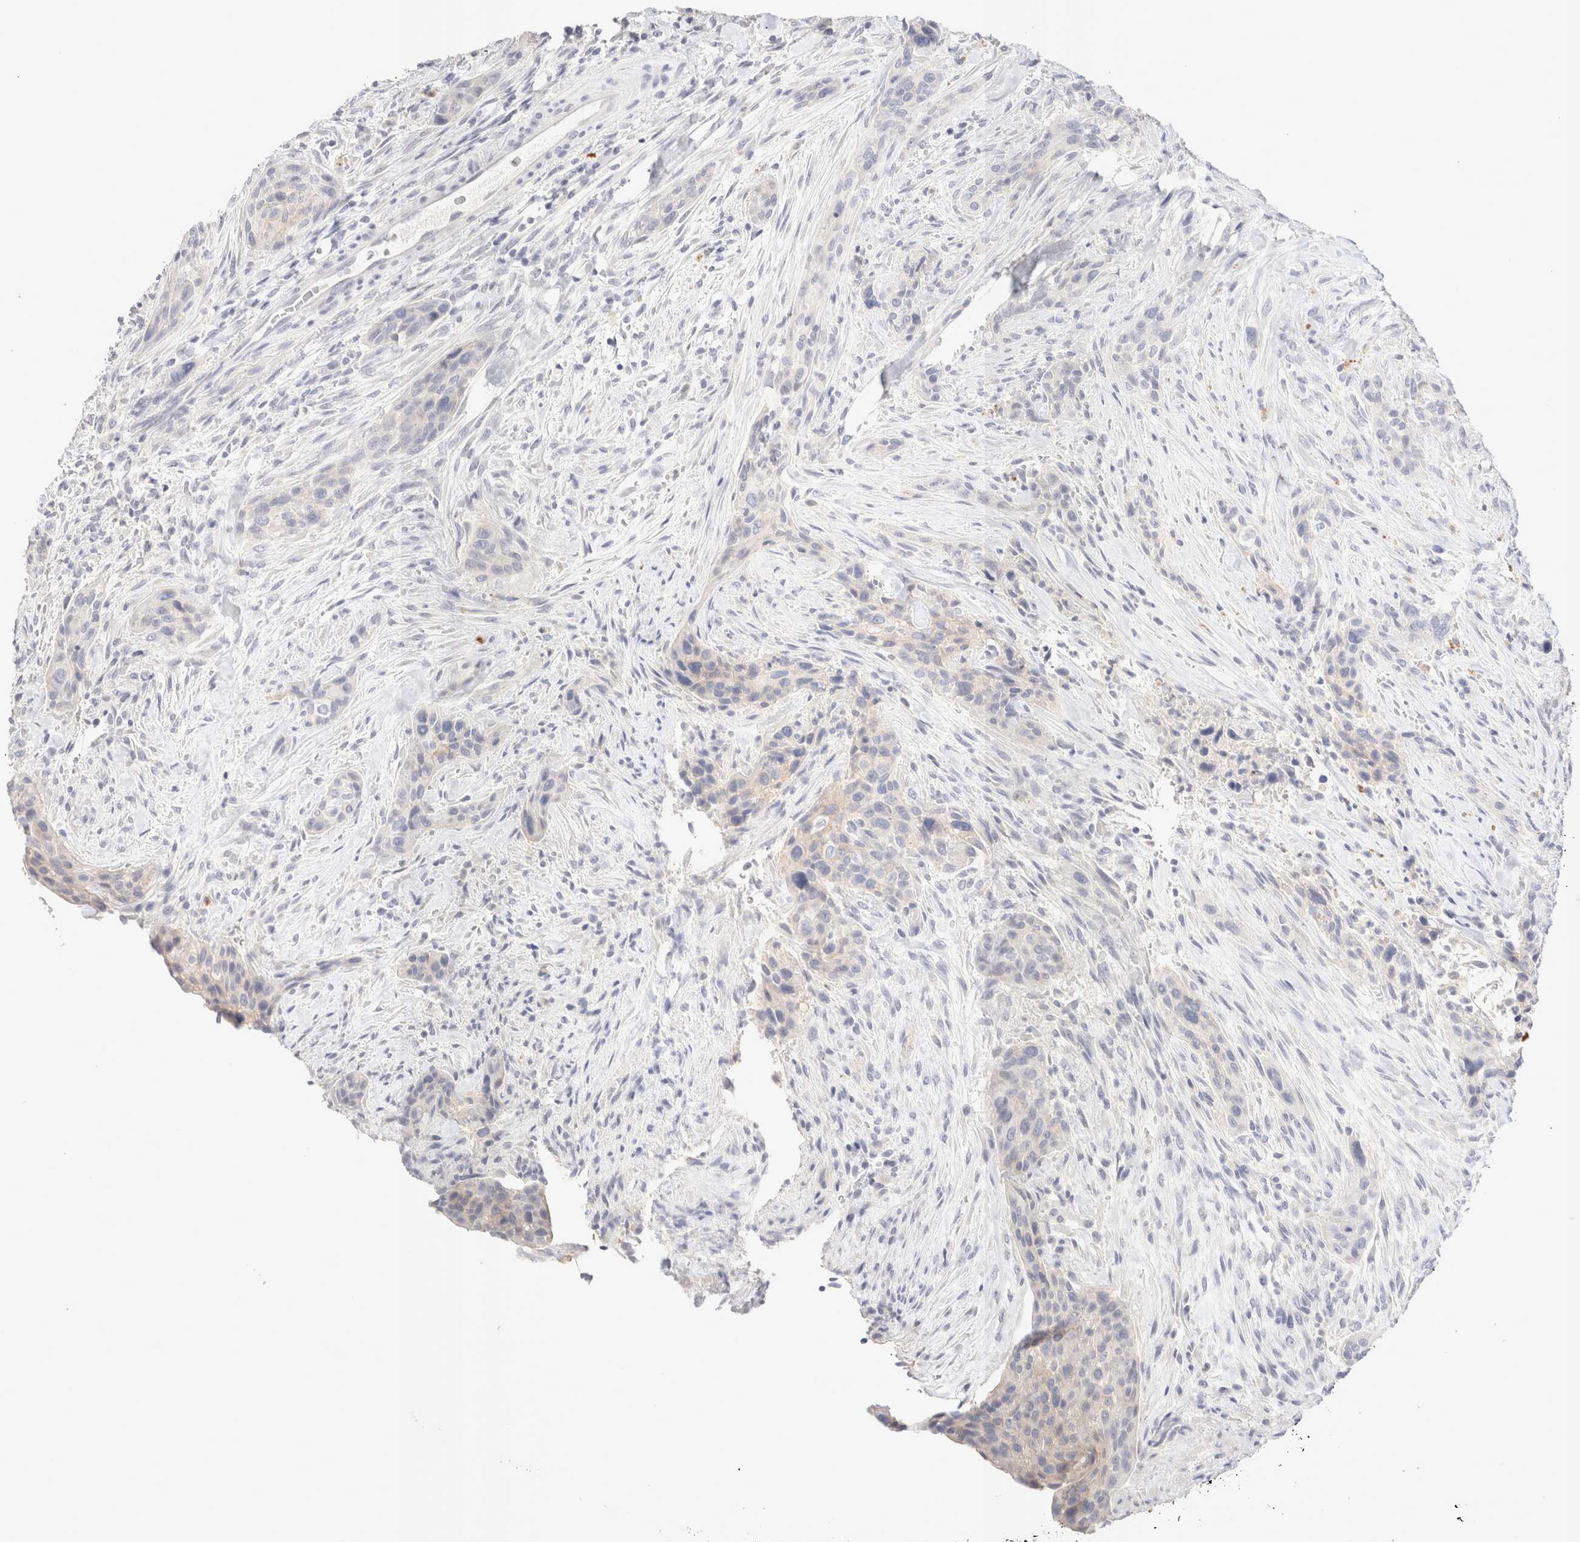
{"staining": {"intensity": "negative", "quantity": "none", "location": "none"}, "tissue": "urothelial cancer", "cell_type": "Tumor cells", "image_type": "cancer", "snomed": [{"axis": "morphology", "description": "Urothelial carcinoma, High grade"}, {"axis": "topography", "description": "Urinary bladder"}], "caption": "The image displays no significant positivity in tumor cells of high-grade urothelial carcinoma.", "gene": "EPCAM", "patient": {"sex": "male", "age": 35}}